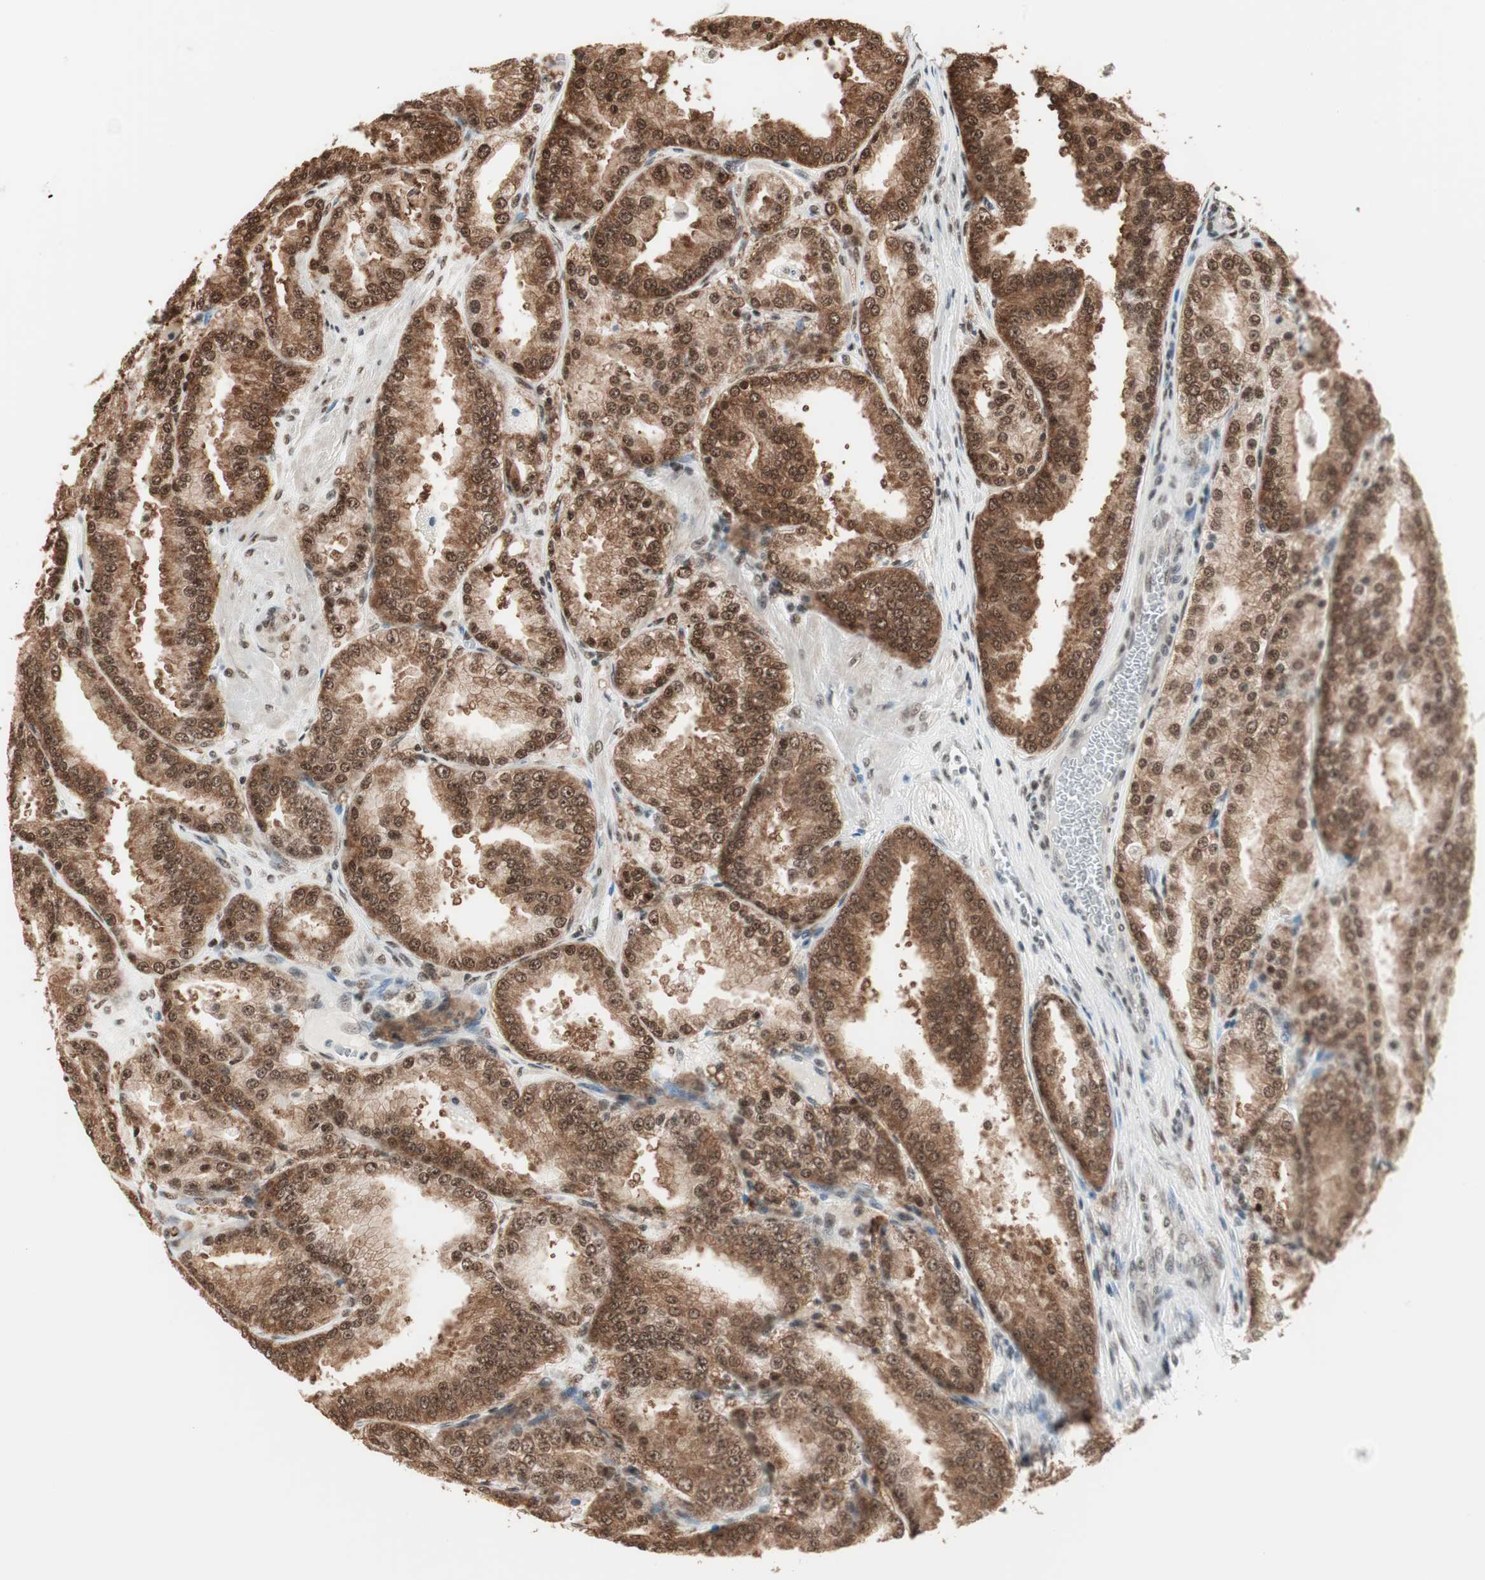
{"staining": {"intensity": "moderate", "quantity": ">75%", "location": "cytoplasmic/membranous,nuclear"}, "tissue": "prostate cancer", "cell_type": "Tumor cells", "image_type": "cancer", "snomed": [{"axis": "morphology", "description": "Adenocarcinoma, High grade"}, {"axis": "topography", "description": "Prostate"}], "caption": "Protein analysis of prostate cancer (high-grade adenocarcinoma) tissue shows moderate cytoplasmic/membranous and nuclear expression in approximately >75% of tumor cells.", "gene": "SMARCE1", "patient": {"sex": "male", "age": 61}}